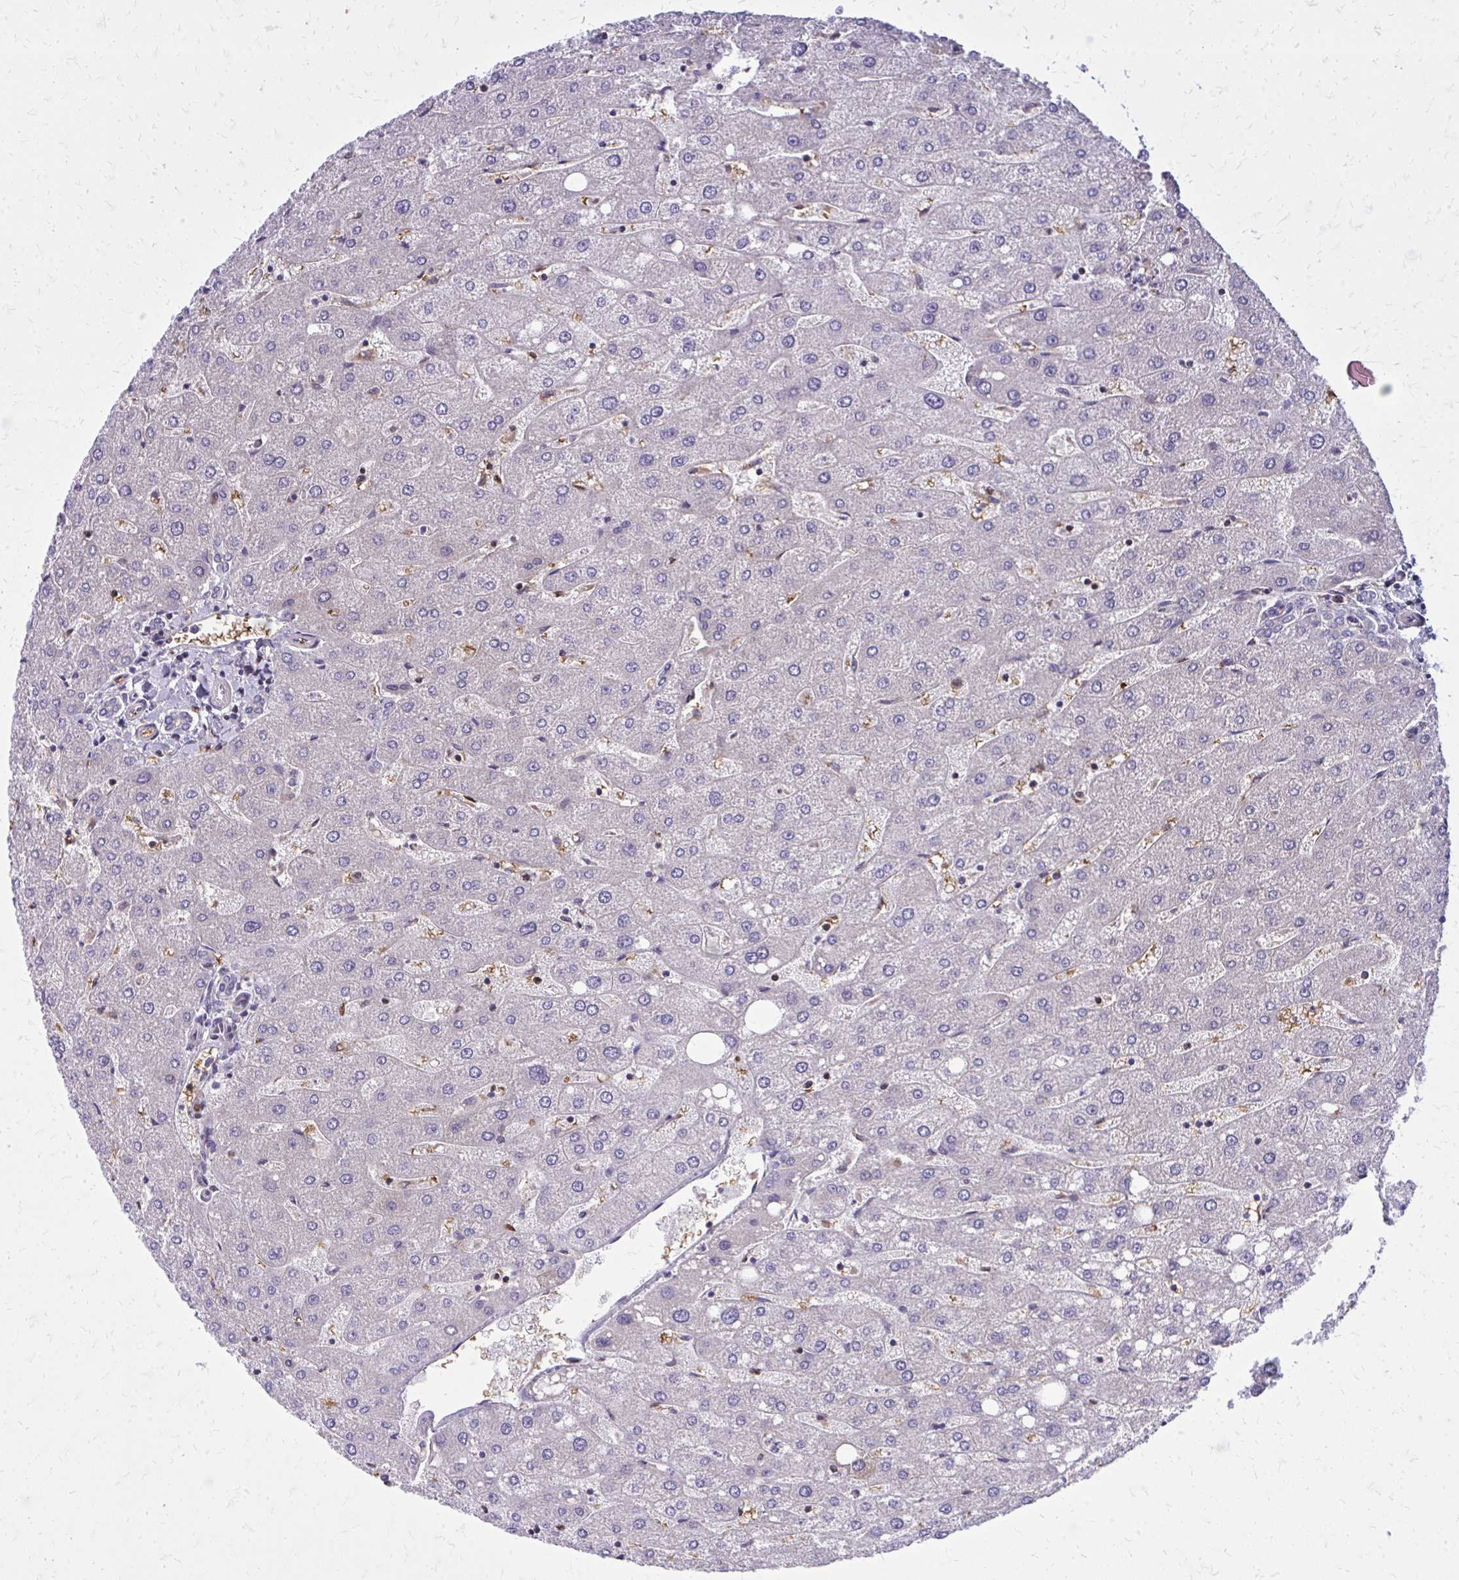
{"staining": {"intensity": "negative", "quantity": "none", "location": "none"}, "tissue": "liver", "cell_type": "Cholangiocytes", "image_type": "normal", "snomed": [{"axis": "morphology", "description": "Normal tissue, NOS"}, {"axis": "topography", "description": "Liver"}], "caption": "Immunohistochemistry micrograph of benign human liver stained for a protein (brown), which reveals no staining in cholangiocytes. (DAB immunohistochemistry (IHC) visualized using brightfield microscopy, high magnification).", "gene": "PDK4", "patient": {"sex": "male", "age": 67}}